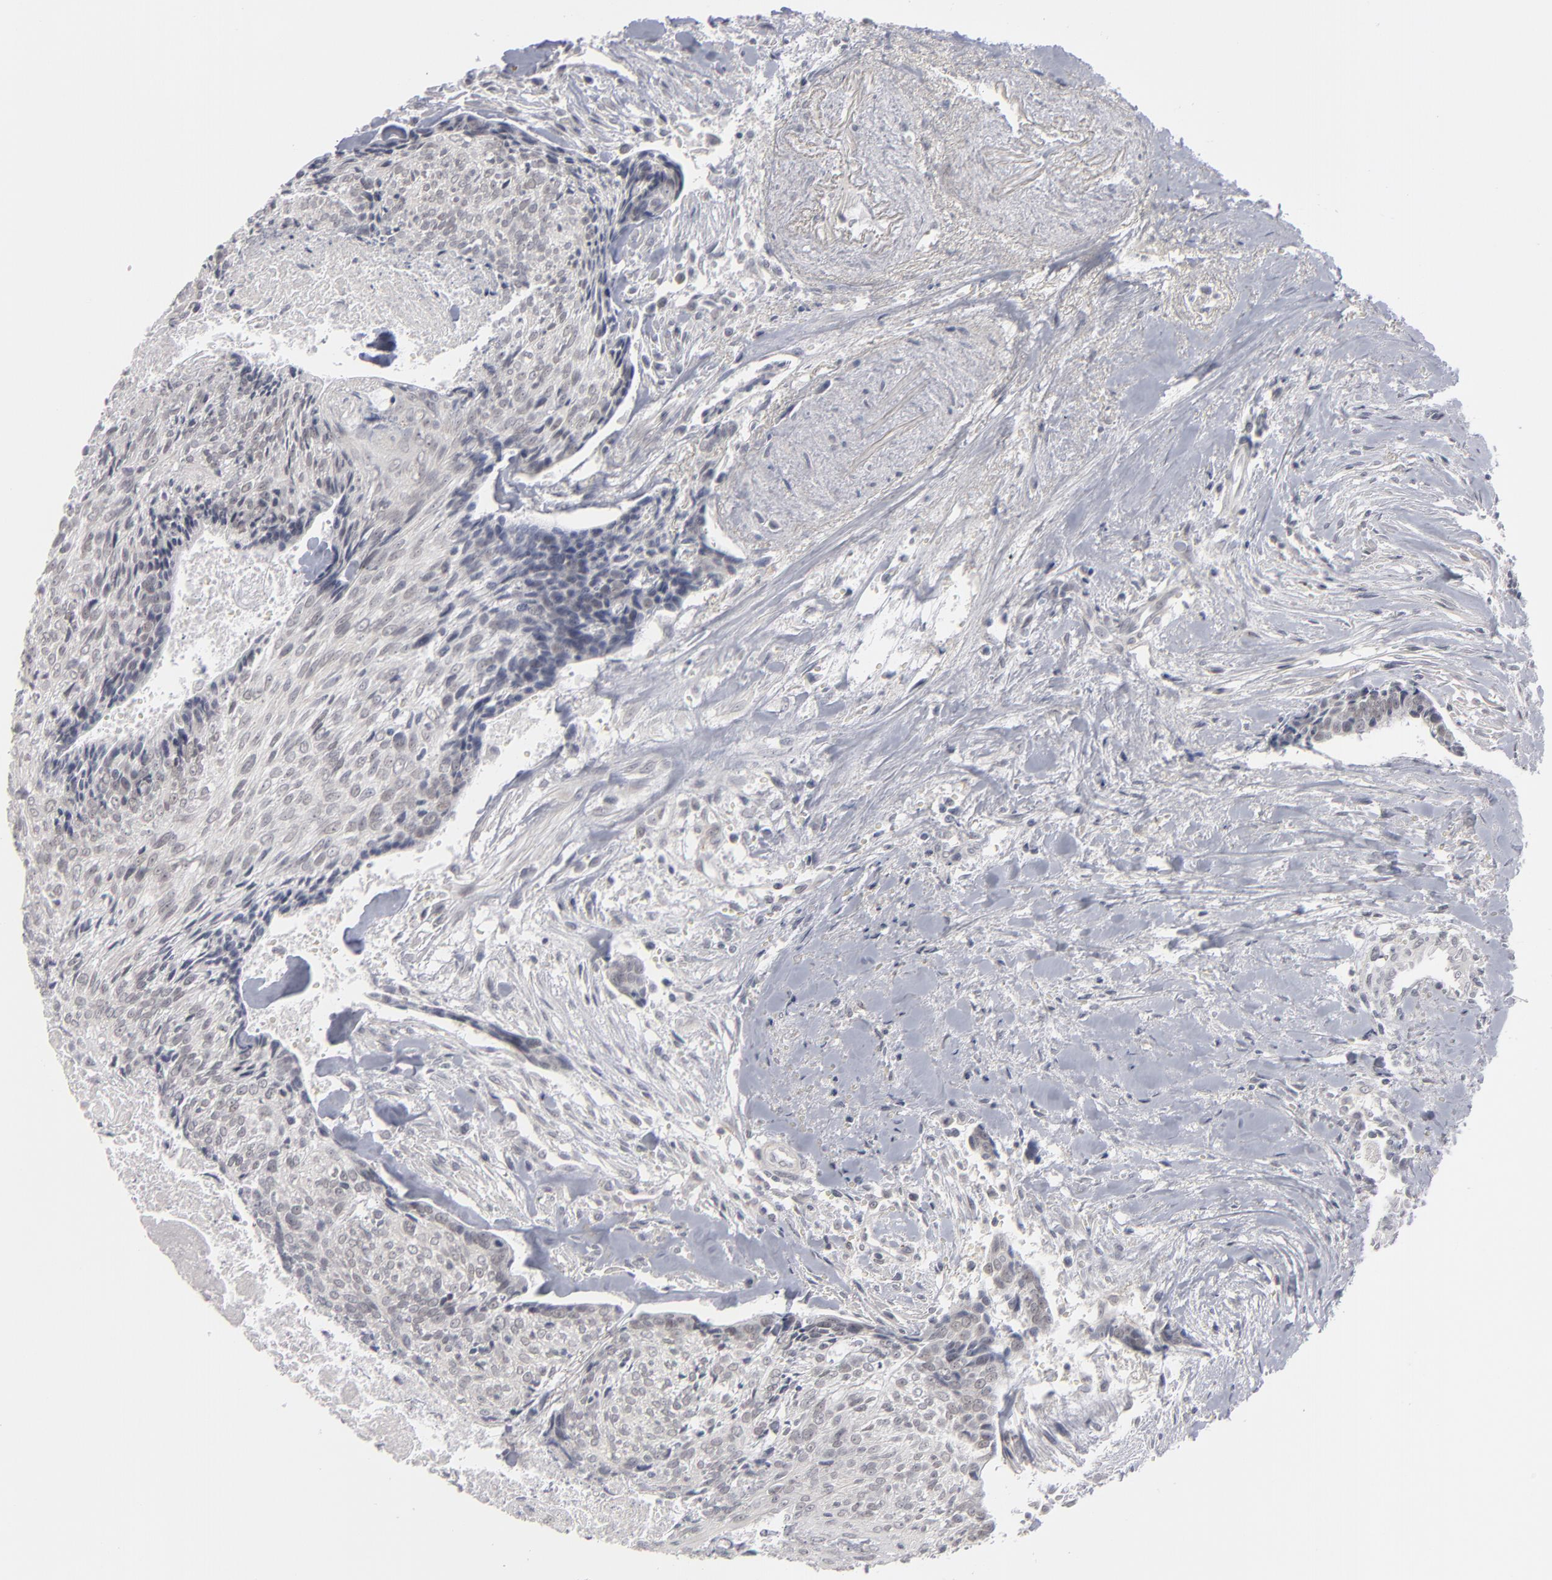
{"staining": {"intensity": "negative", "quantity": "none", "location": "none"}, "tissue": "head and neck cancer", "cell_type": "Tumor cells", "image_type": "cancer", "snomed": [{"axis": "morphology", "description": "Squamous cell carcinoma, NOS"}, {"axis": "topography", "description": "Salivary gland"}, {"axis": "topography", "description": "Head-Neck"}], "caption": "This is a photomicrograph of IHC staining of head and neck squamous cell carcinoma, which shows no staining in tumor cells. (Stains: DAB immunohistochemistry (IHC) with hematoxylin counter stain, Microscopy: brightfield microscopy at high magnification).", "gene": "KIAA1210", "patient": {"sex": "male", "age": 70}}